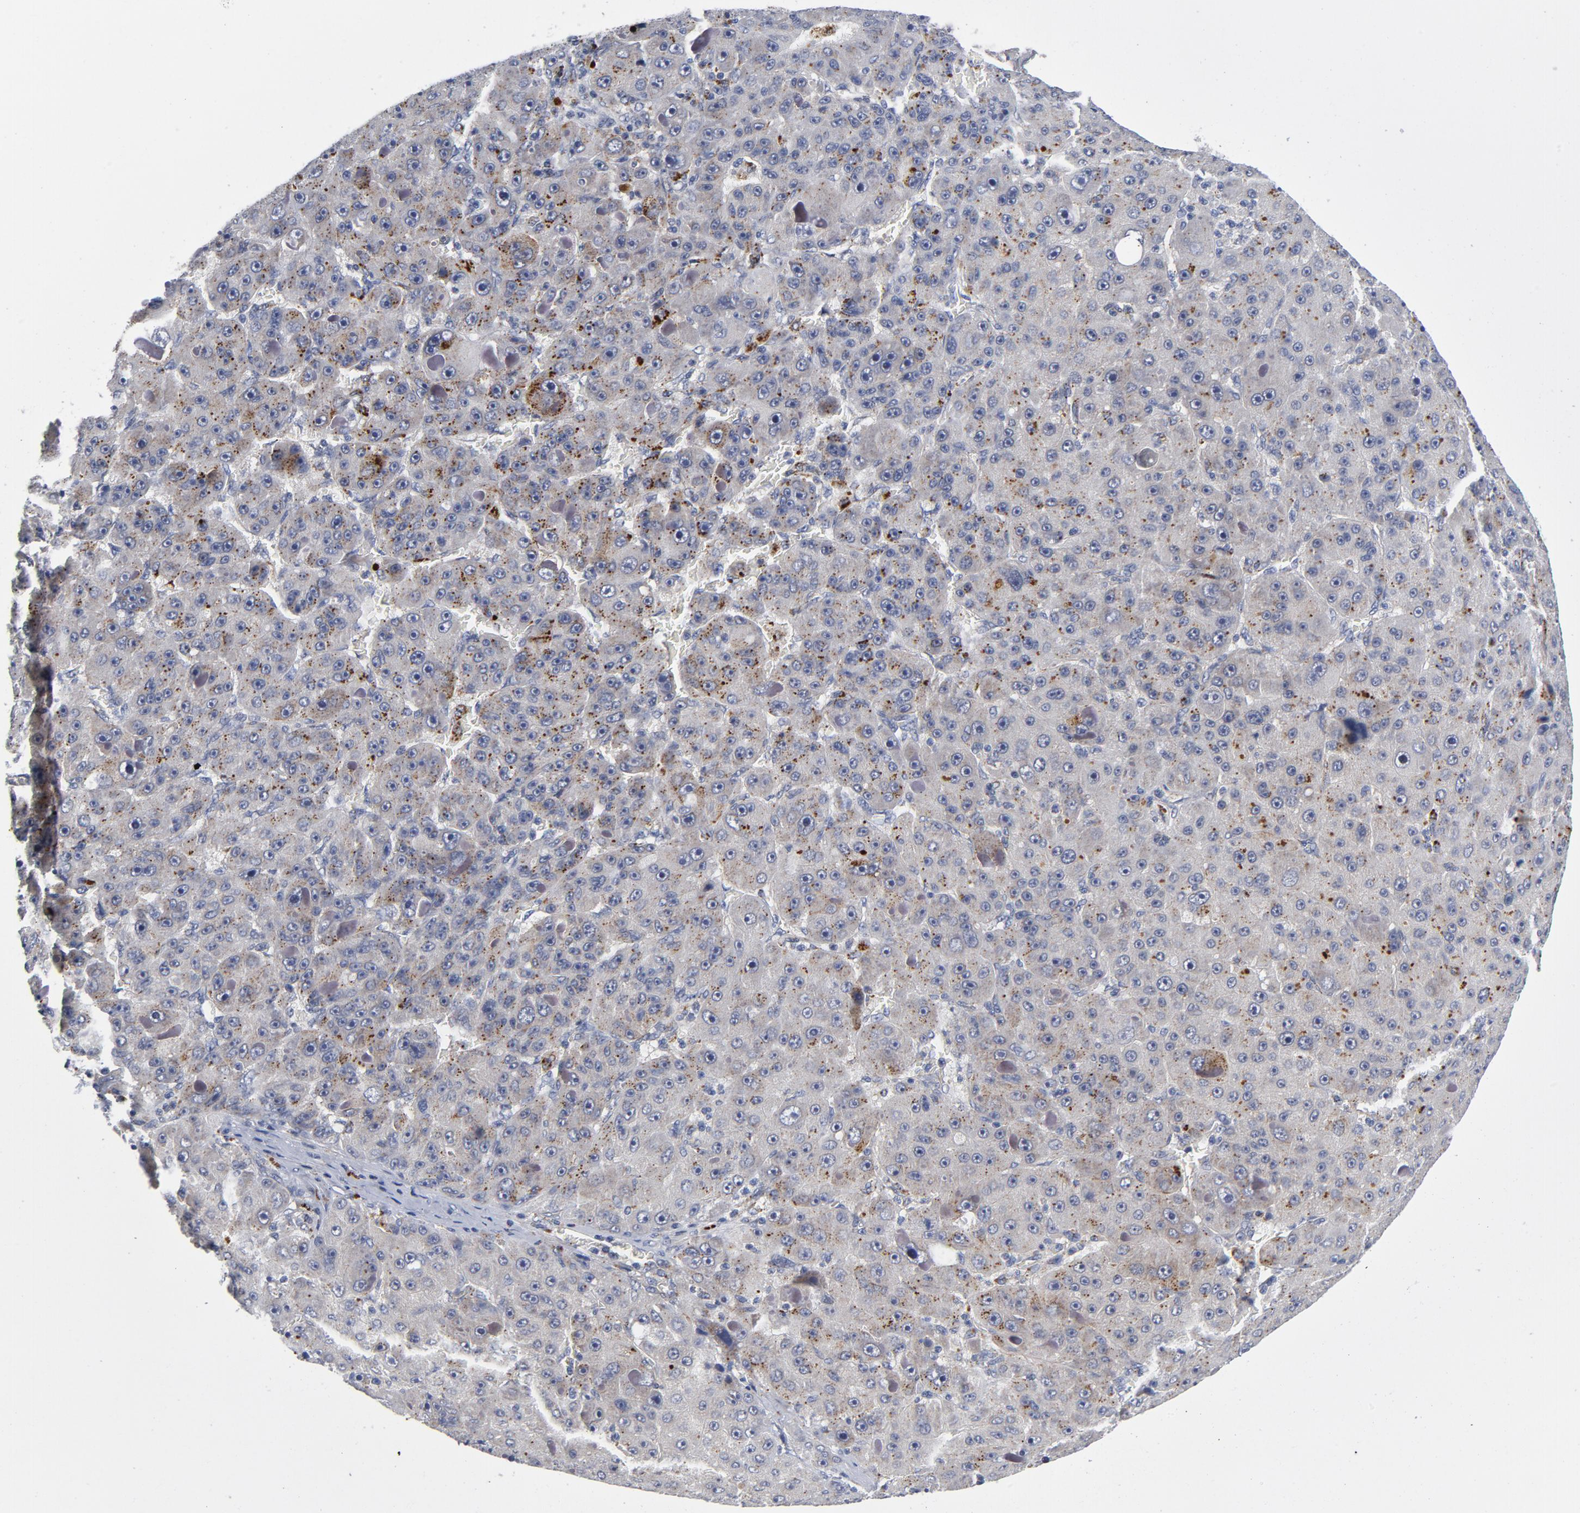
{"staining": {"intensity": "moderate", "quantity": "25%-75%", "location": "cytoplasmic/membranous"}, "tissue": "liver cancer", "cell_type": "Tumor cells", "image_type": "cancer", "snomed": [{"axis": "morphology", "description": "Carcinoma, Hepatocellular, NOS"}, {"axis": "topography", "description": "Liver"}], "caption": "Human liver cancer (hepatocellular carcinoma) stained with a protein marker demonstrates moderate staining in tumor cells.", "gene": "AKT2", "patient": {"sex": "male", "age": 76}}